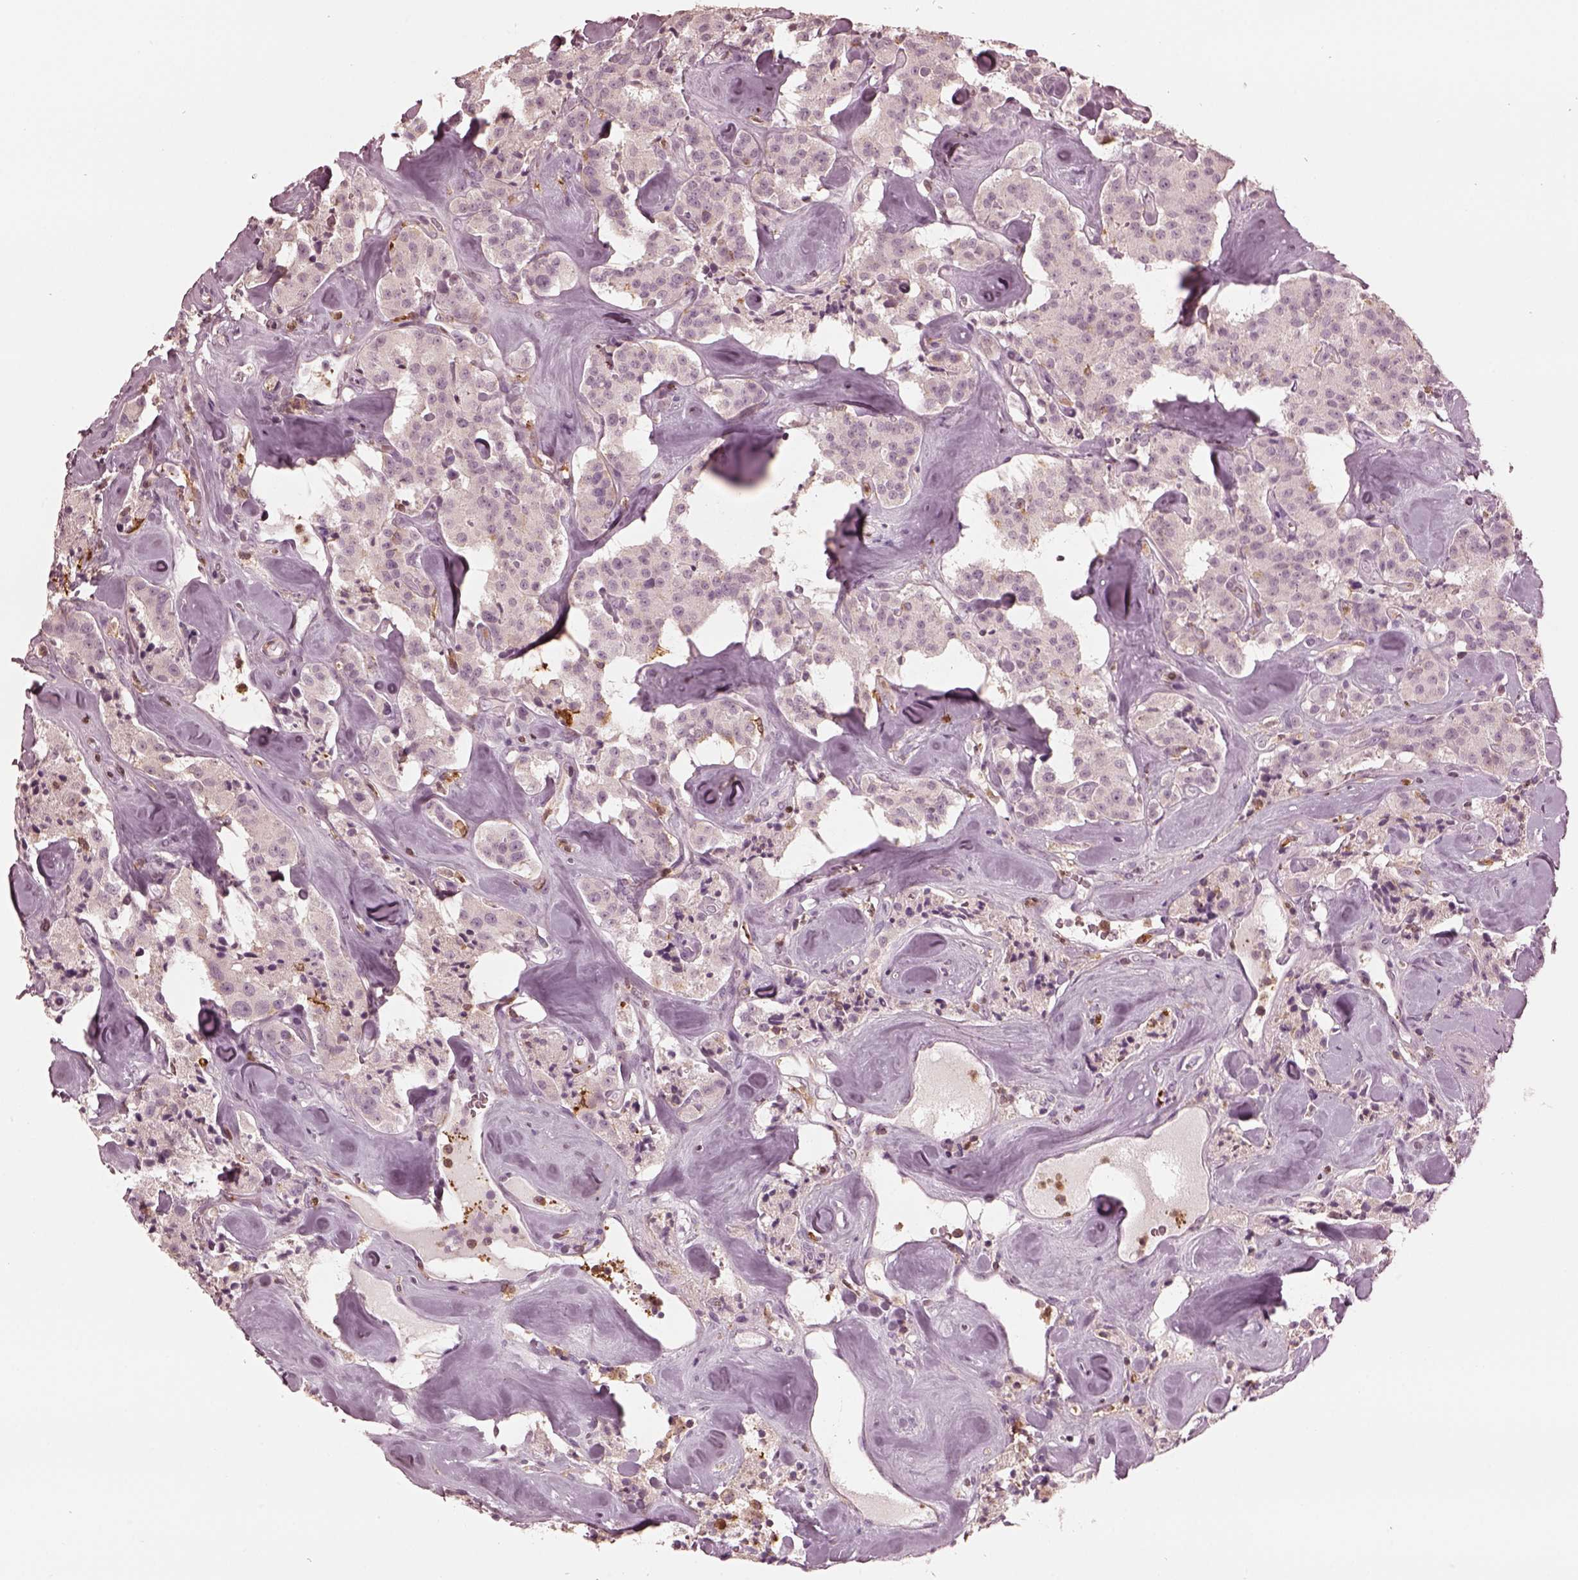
{"staining": {"intensity": "negative", "quantity": "none", "location": "none"}, "tissue": "carcinoid", "cell_type": "Tumor cells", "image_type": "cancer", "snomed": [{"axis": "morphology", "description": "Carcinoid, malignant, NOS"}, {"axis": "topography", "description": "Pancreas"}], "caption": "Tumor cells are negative for brown protein staining in carcinoid (malignant).", "gene": "PSTPIP2", "patient": {"sex": "male", "age": 41}}